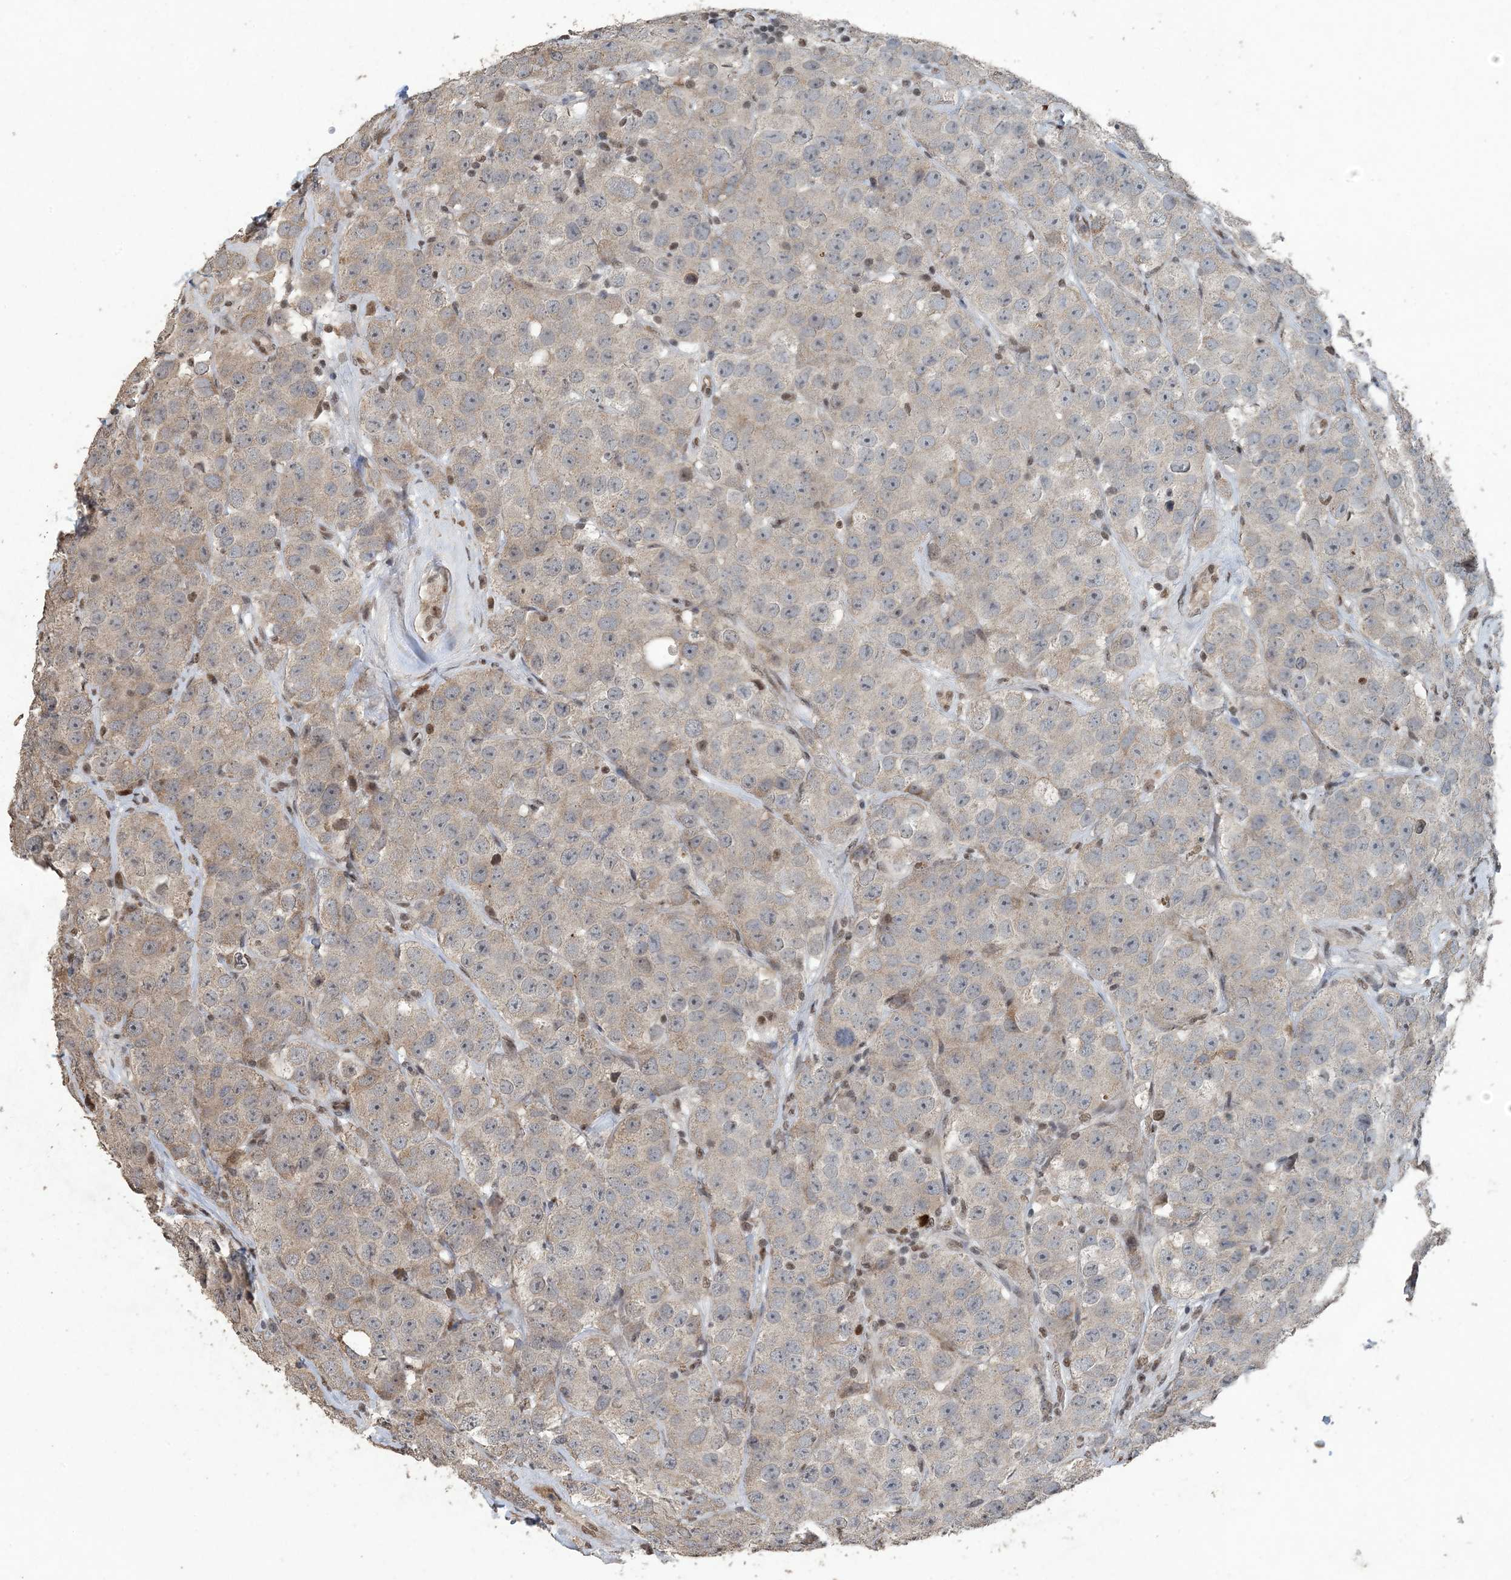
{"staining": {"intensity": "negative", "quantity": "none", "location": "none"}, "tissue": "testis cancer", "cell_type": "Tumor cells", "image_type": "cancer", "snomed": [{"axis": "morphology", "description": "Seminoma, NOS"}, {"axis": "topography", "description": "Testis"}], "caption": "High magnification brightfield microscopy of seminoma (testis) stained with DAB (3,3'-diaminobenzidine) (brown) and counterstained with hematoxylin (blue): tumor cells show no significant positivity.", "gene": "MBD2", "patient": {"sex": "male", "age": 28}}